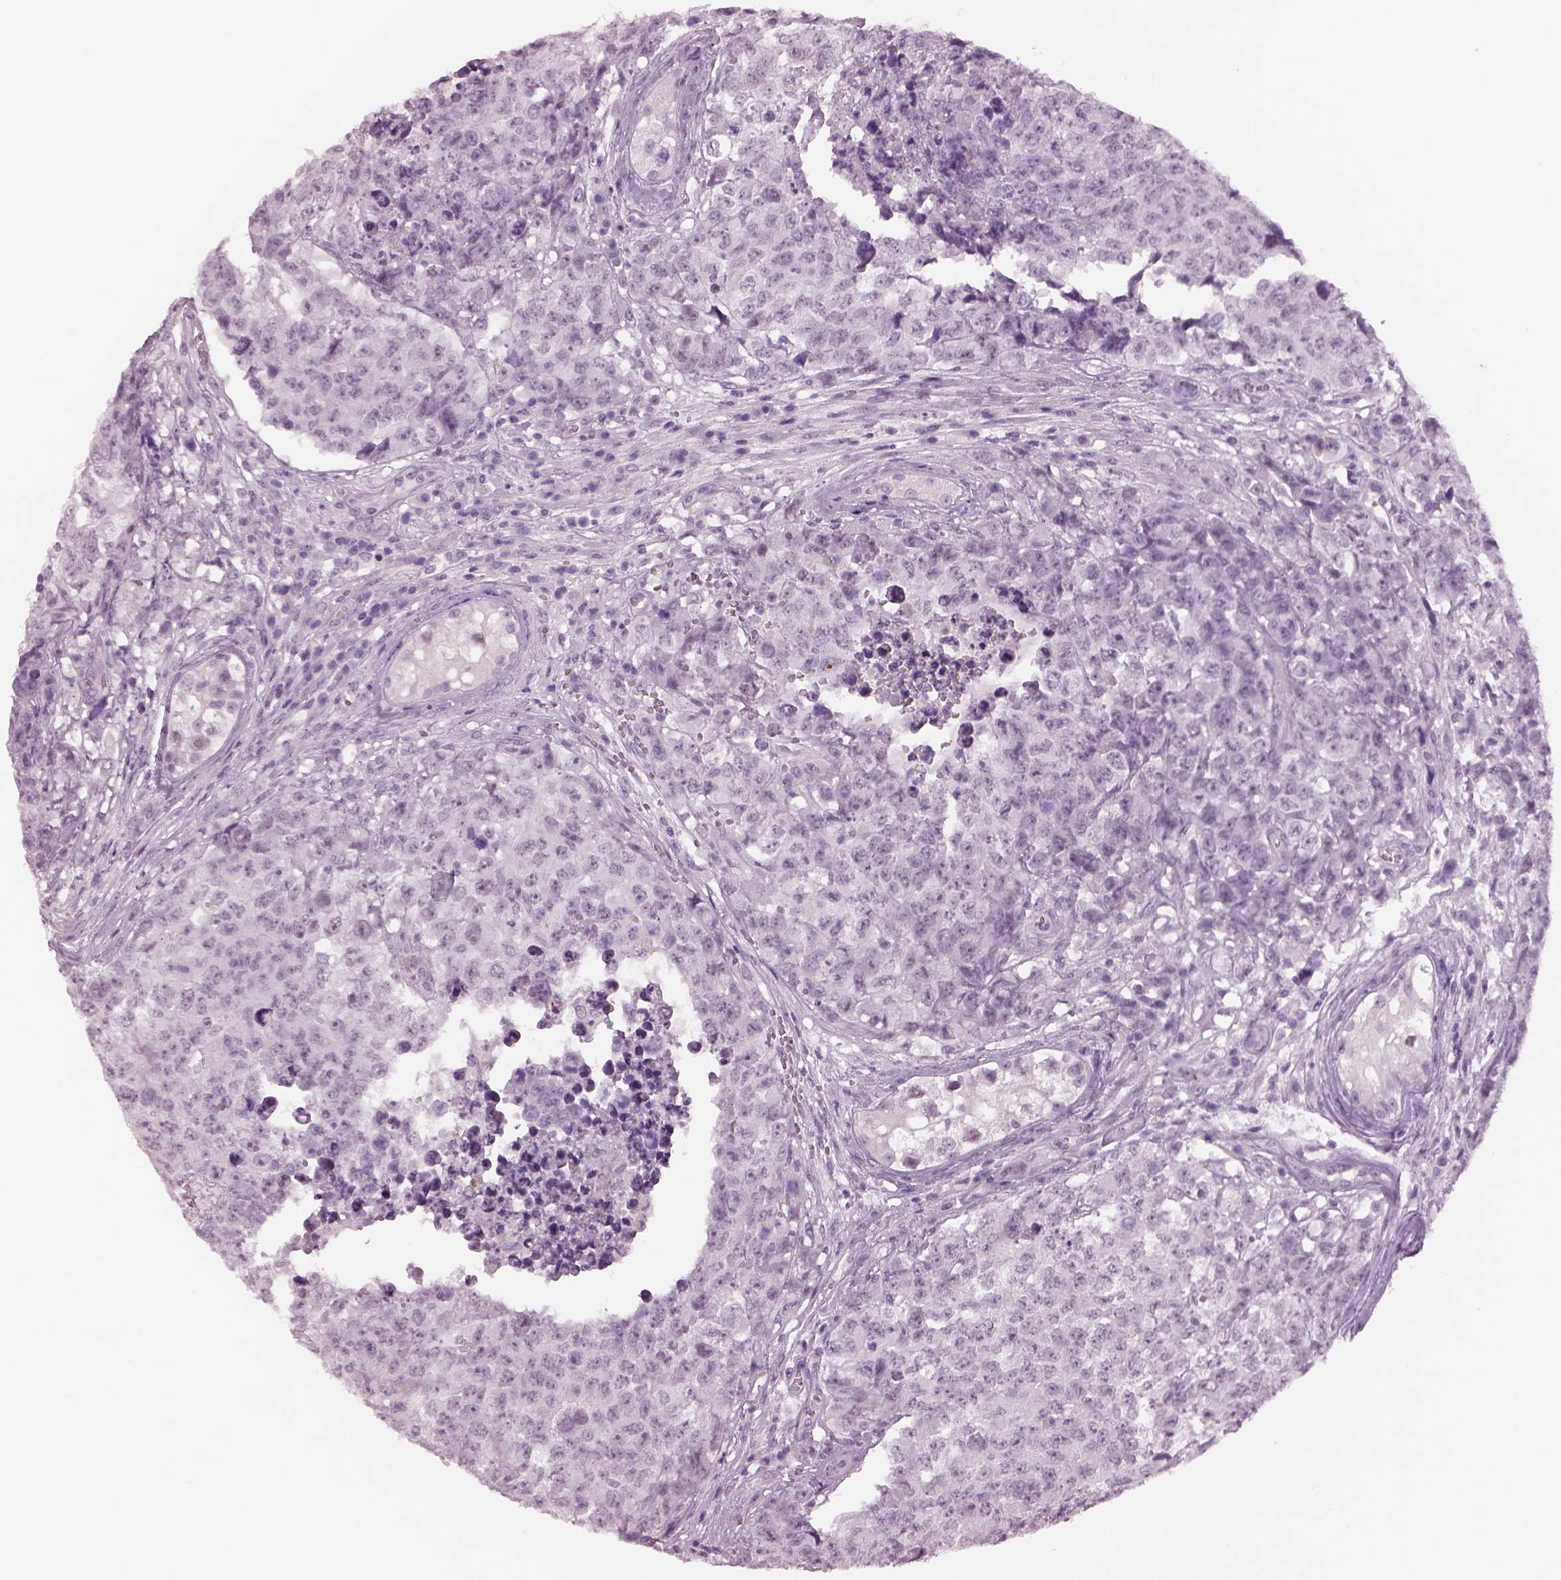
{"staining": {"intensity": "negative", "quantity": "none", "location": "none"}, "tissue": "testis cancer", "cell_type": "Tumor cells", "image_type": "cancer", "snomed": [{"axis": "morphology", "description": "Carcinoma, Embryonal, NOS"}, {"axis": "topography", "description": "Testis"}], "caption": "Immunohistochemistry histopathology image of neoplastic tissue: embryonal carcinoma (testis) stained with DAB (3,3'-diaminobenzidine) shows no significant protein staining in tumor cells.", "gene": "ACOD1", "patient": {"sex": "male", "age": 23}}